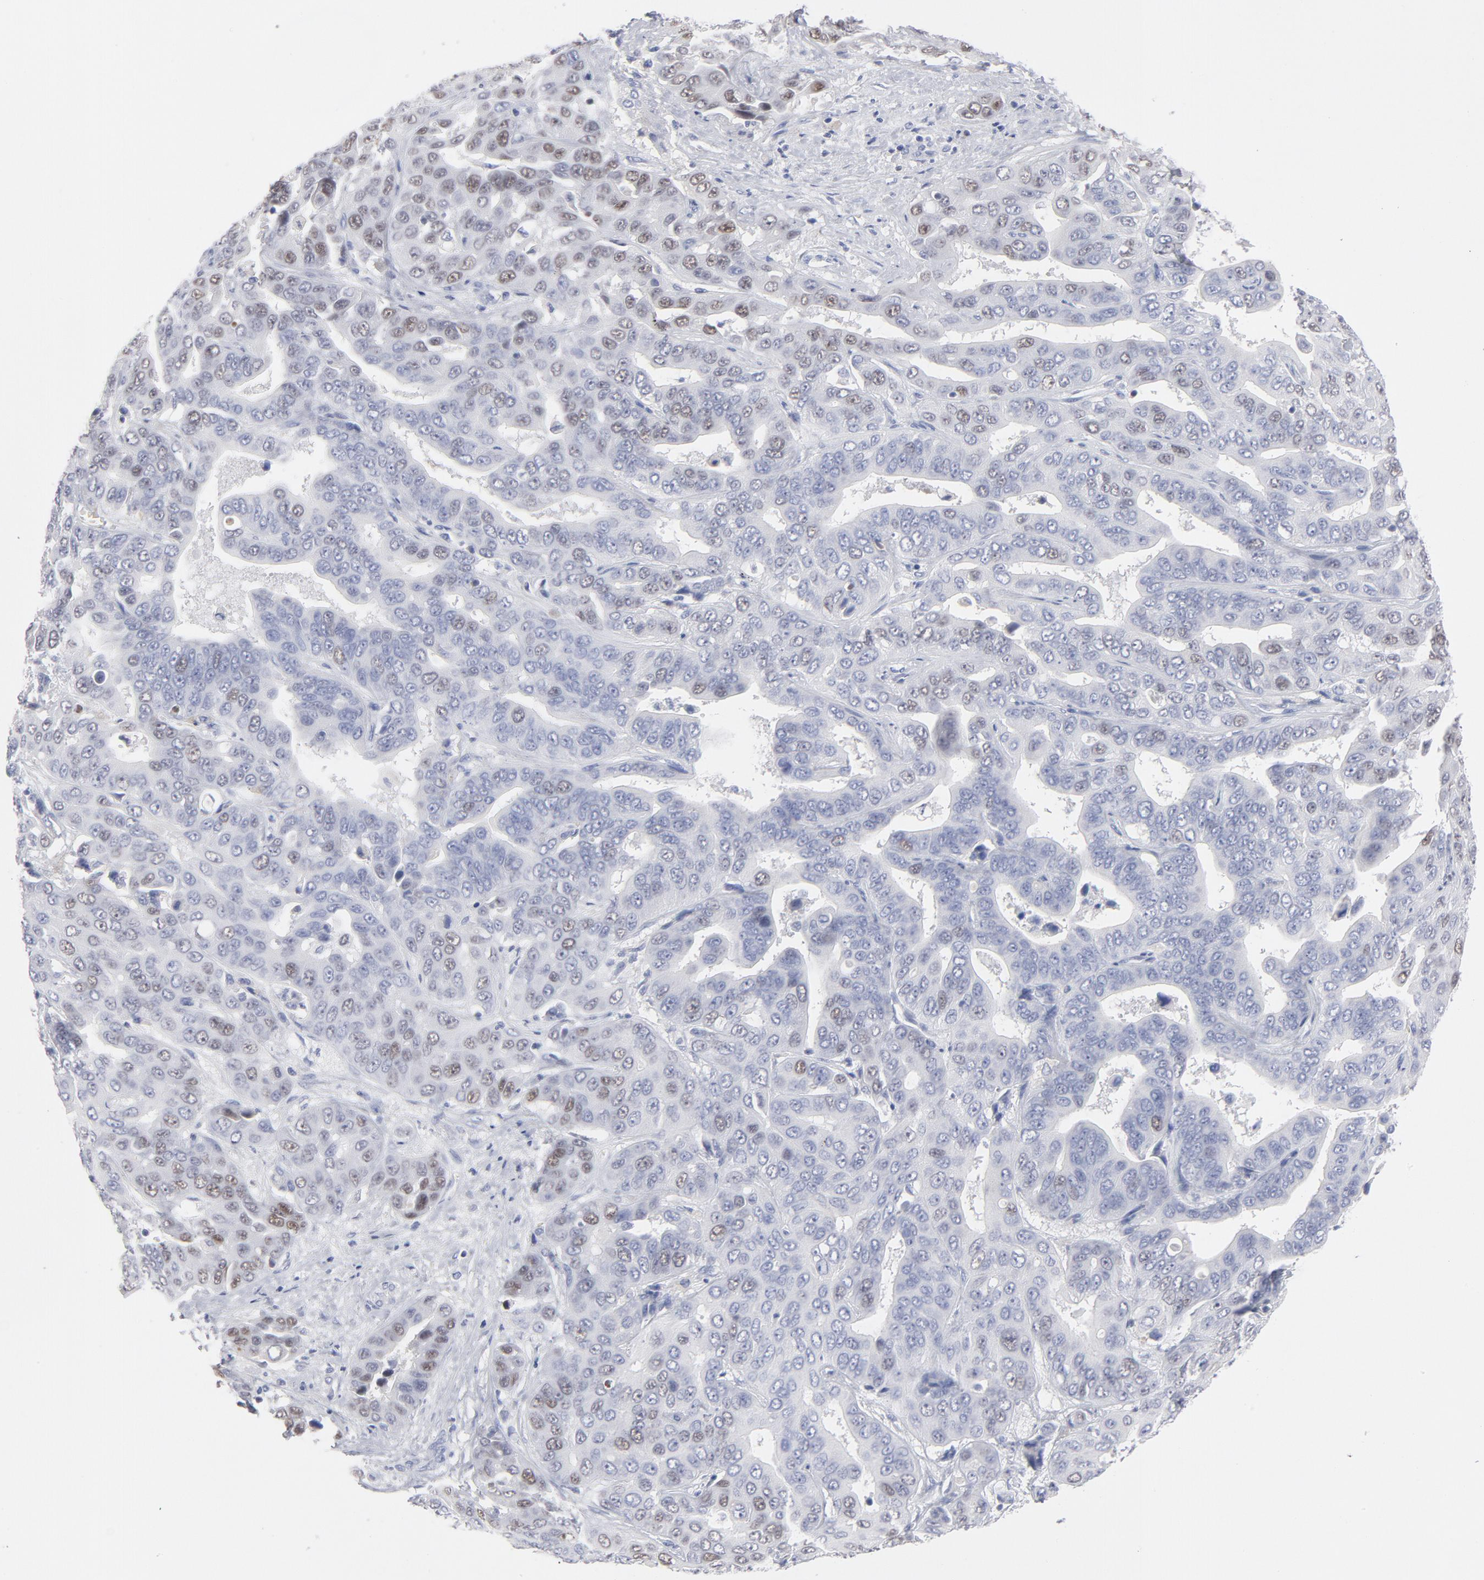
{"staining": {"intensity": "moderate", "quantity": "<25%", "location": "nuclear"}, "tissue": "liver cancer", "cell_type": "Tumor cells", "image_type": "cancer", "snomed": [{"axis": "morphology", "description": "Cholangiocarcinoma"}, {"axis": "topography", "description": "Liver"}], "caption": "This is a photomicrograph of IHC staining of cholangiocarcinoma (liver), which shows moderate staining in the nuclear of tumor cells.", "gene": "MCM7", "patient": {"sex": "female", "age": 52}}